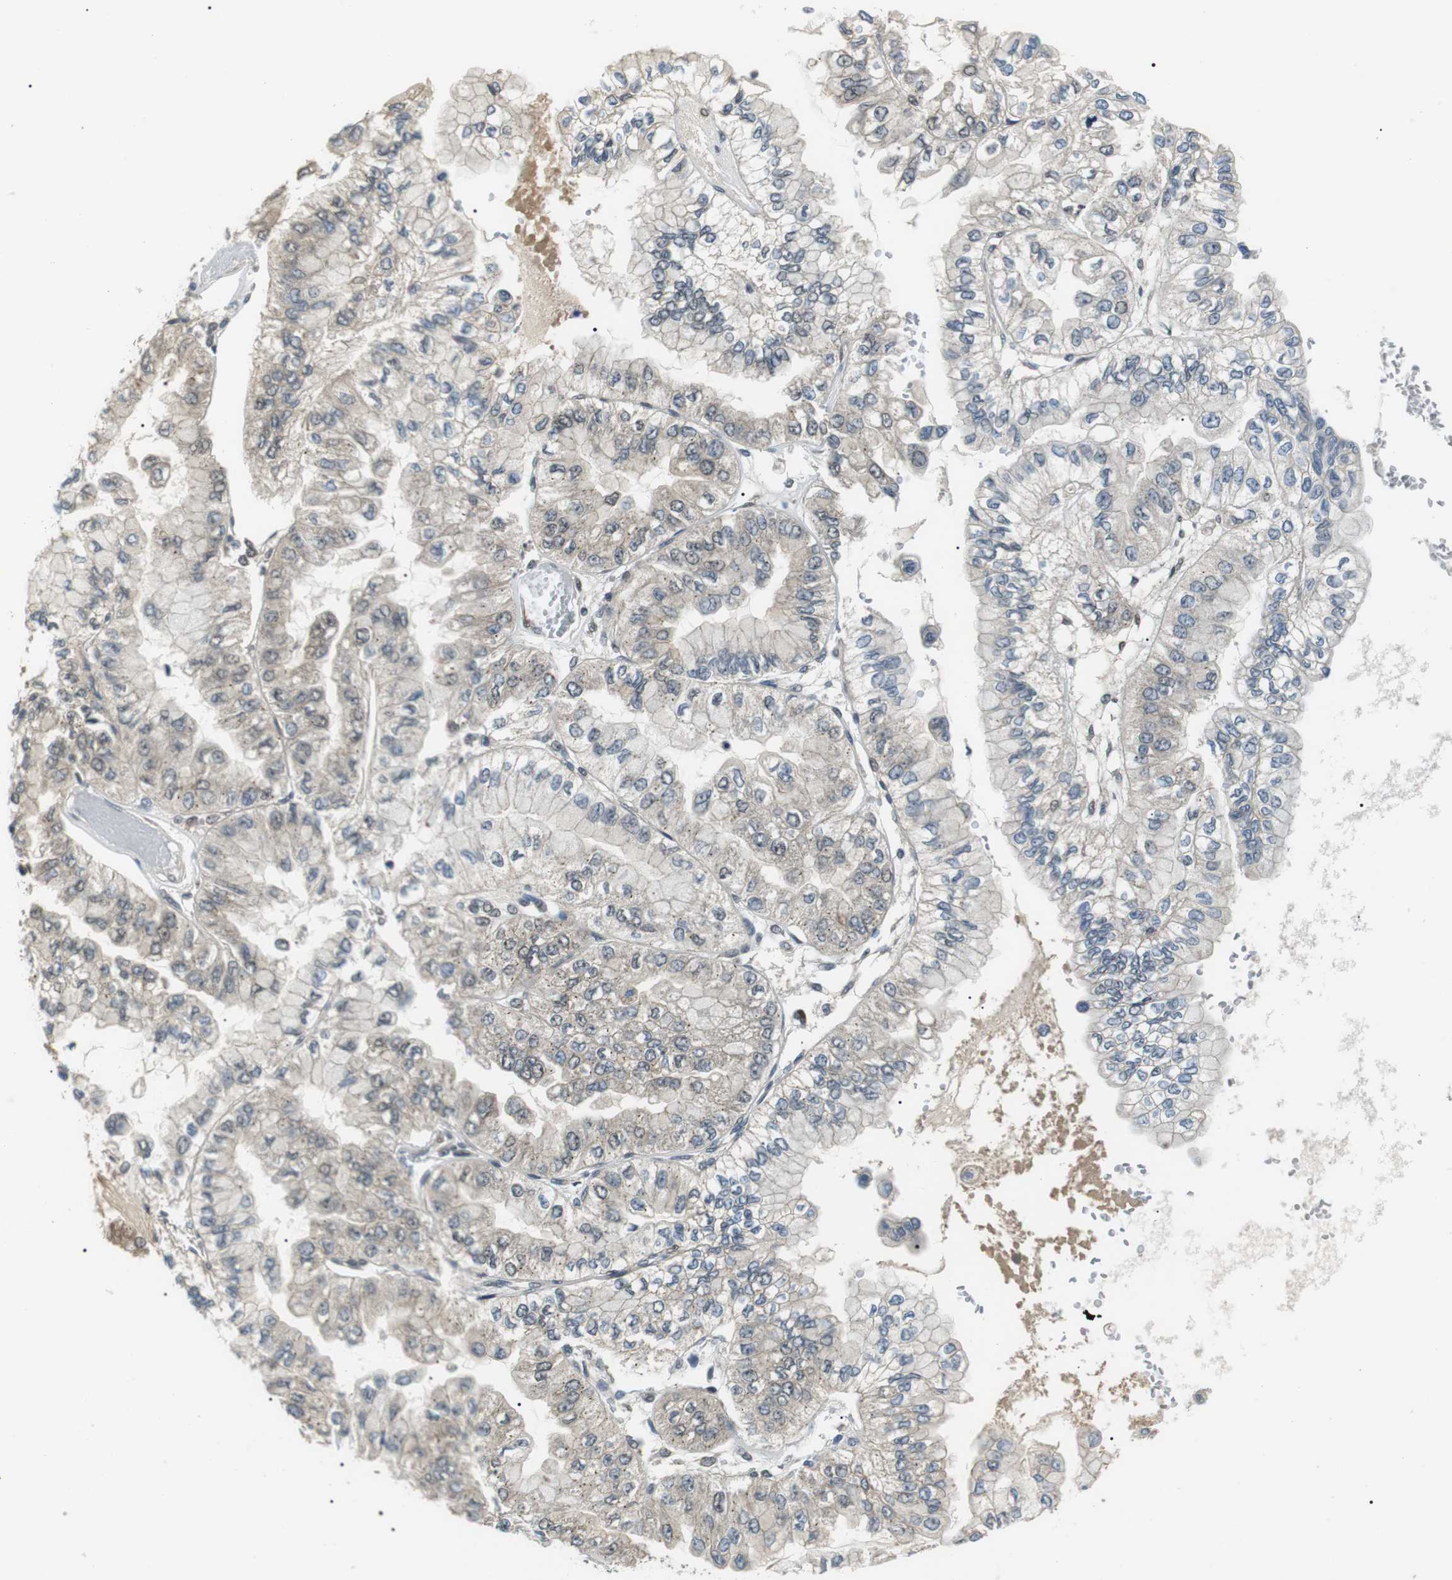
{"staining": {"intensity": "negative", "quantity": "none", "location": "none"}, "tissue": "liver cancer", "cell_type": "Tumor cells", "image_type": "cancer", "snomed": [{"axis": "morphology", "description": "Cholangiocarcinoma"}, {"axis": "topography", "description": "Liver"}], "caption": "DAB (3,3'-diaminobenzidine) immunohistochemical staining of liver cancer (cholangiocarcinoma) exhibits no significant positivity in tumor cells. (IHC, brightfield microscopy, high magnification).", "gene": "ORAI3", "patient": {"sex": "female", "age": 79}}